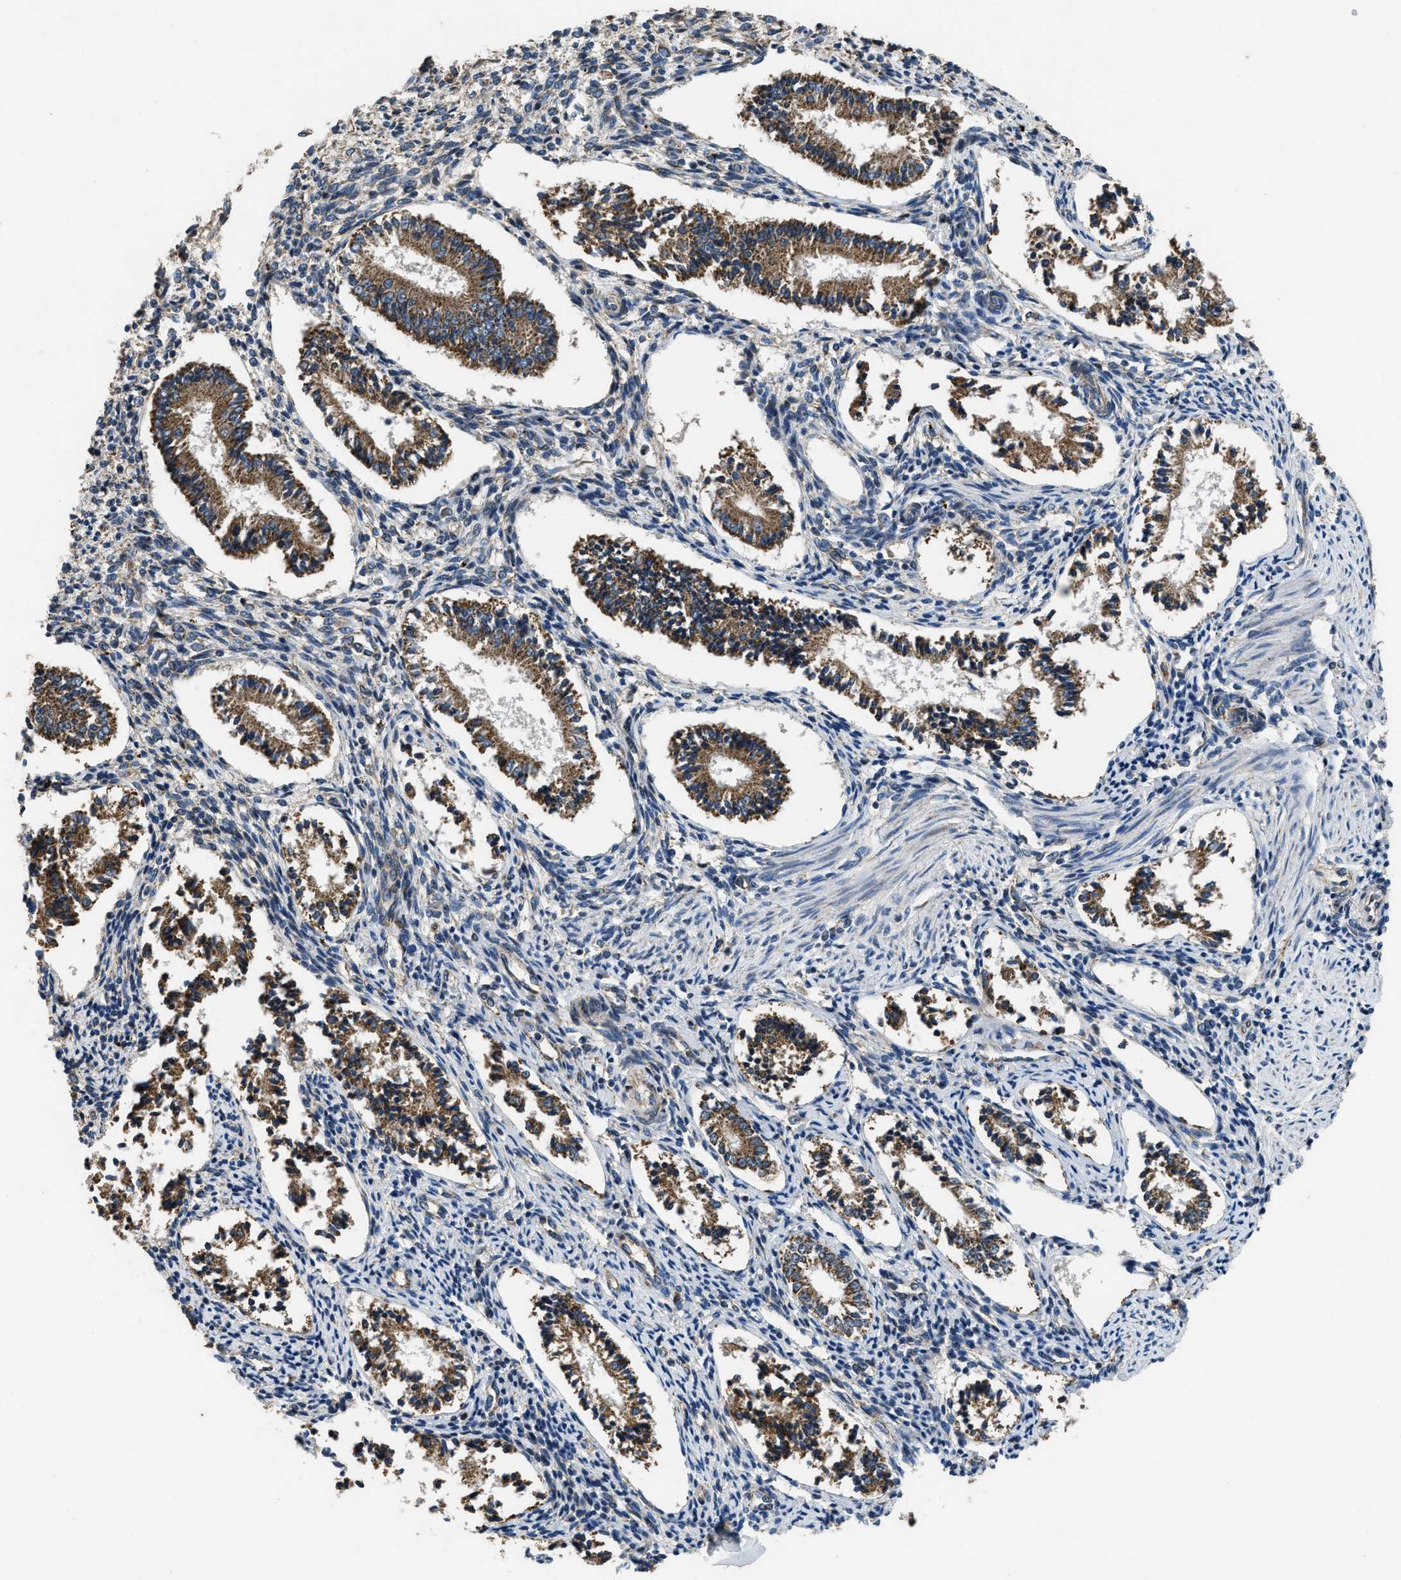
{"staining": {"intensity": "negative", "quantity": "none", "location": "none"}, "tissue": "endometrium", "cell_type": "Cells in endometrial stroma", "image_type": "normal", "snomed": [{"axis": "morphology", "description": "Normal tissue, NOS"}, {"axis": "topography", "description": "Endometrium"}], "caption": "Immunohistochemical staining of unremarkable human endometrium demonstrates no significant positivity in cells in endometrial stroma. The staining is performed using DAB (3,3'-diaminobenzidine) brown chromogen with nuclei counter-stained in using hematoxylin.", "gene": "TMEM150A", "patient": {"sex": "female", "age": 42}}